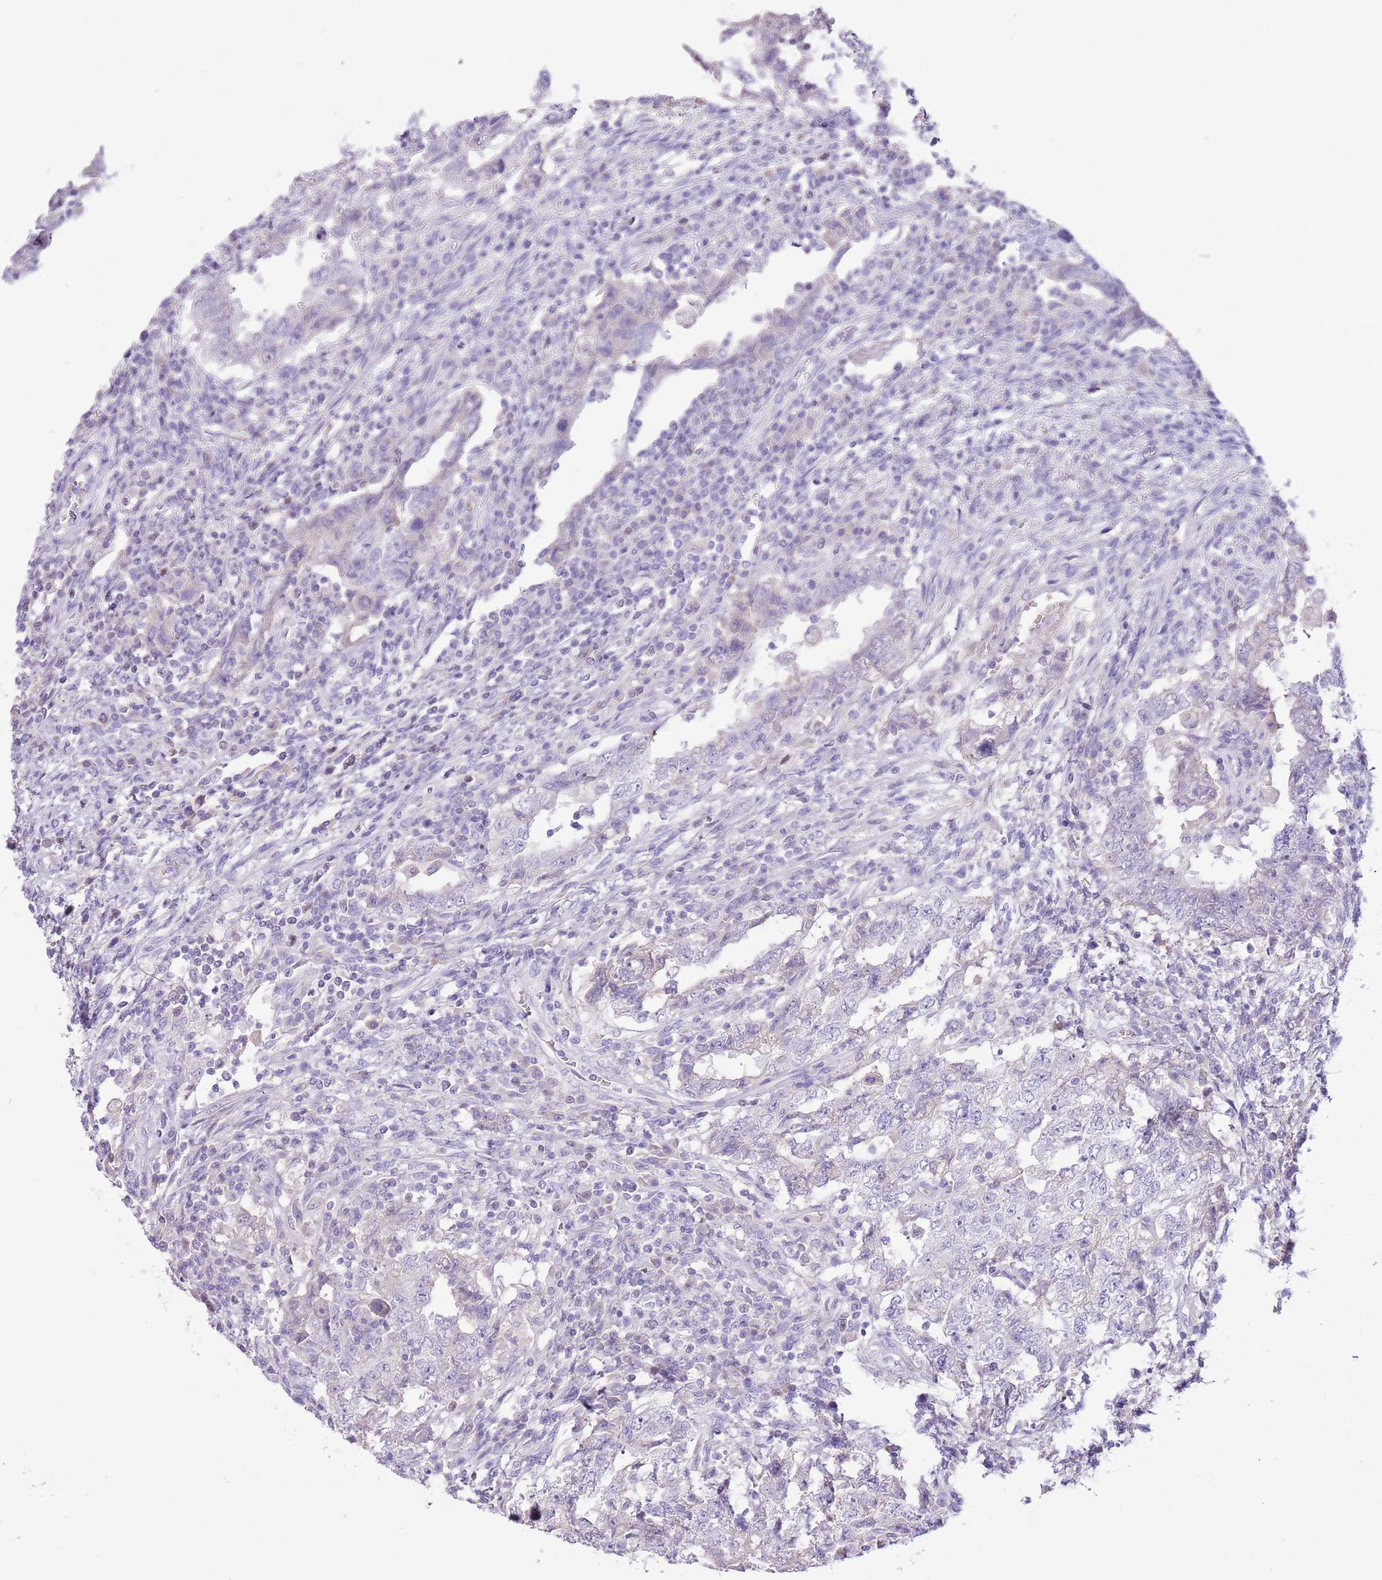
{"staining": {"intensity": "negative", "quantity": "none", "location": "none"}, "tissue": "testis cancer", "cell_type": "Tumor cells", "image_type": "cancer", "snomed": [{"axis": "morphology", "description": "Carcinoma, Embryonal, NOS"}, {"axis": "topography", "description": "Testis"}], "caption": "High power microscopy micrograph of an IHC micrograph of testis embryonal carcinoma, revealing no significant positivity in tumor cells.", "gene": "TOX2", "patient": {"sex": "male", "age": 26}}